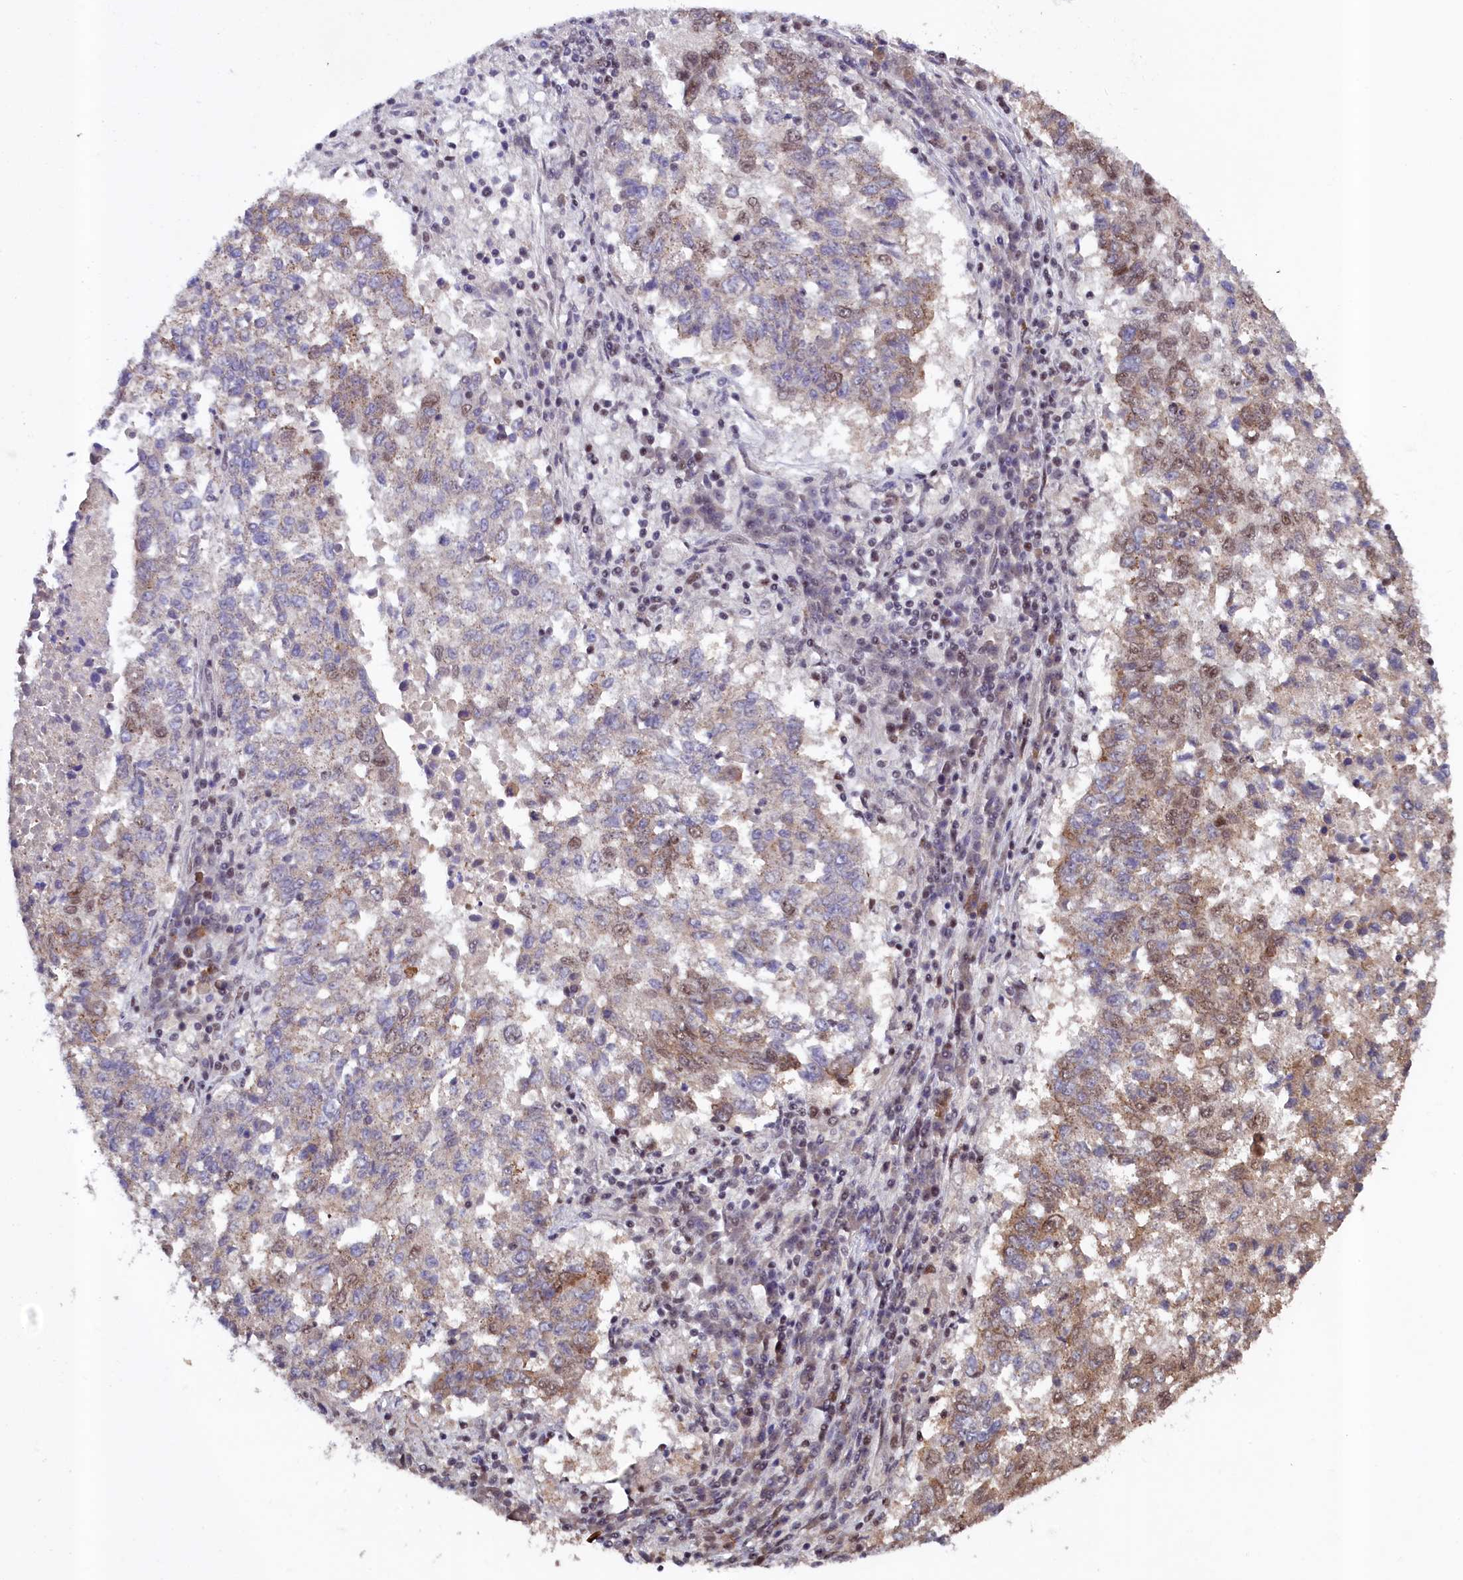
{"staining": {"intensity": "moderate", "quantity": "<25%", "location": "cytoplasmic/membranous,nuclear"}, "tissue": "lung cancer", "cell_type": "Tumor cells", "image_type": "cancer", "snomed": [{"axis": "morphology", "description": "Squamous cell carcinoma, NOS"}, {"axis": "topography", "description": "Lung"}], "caption": "Immunohistochemistry of lung cancer reveals low levels of moderate cytoplasmic/membranous and nuclear expression in about <25% of tumor cells.", "gene": "LEO1", "patient": {"sex": "male", "age": 73}}